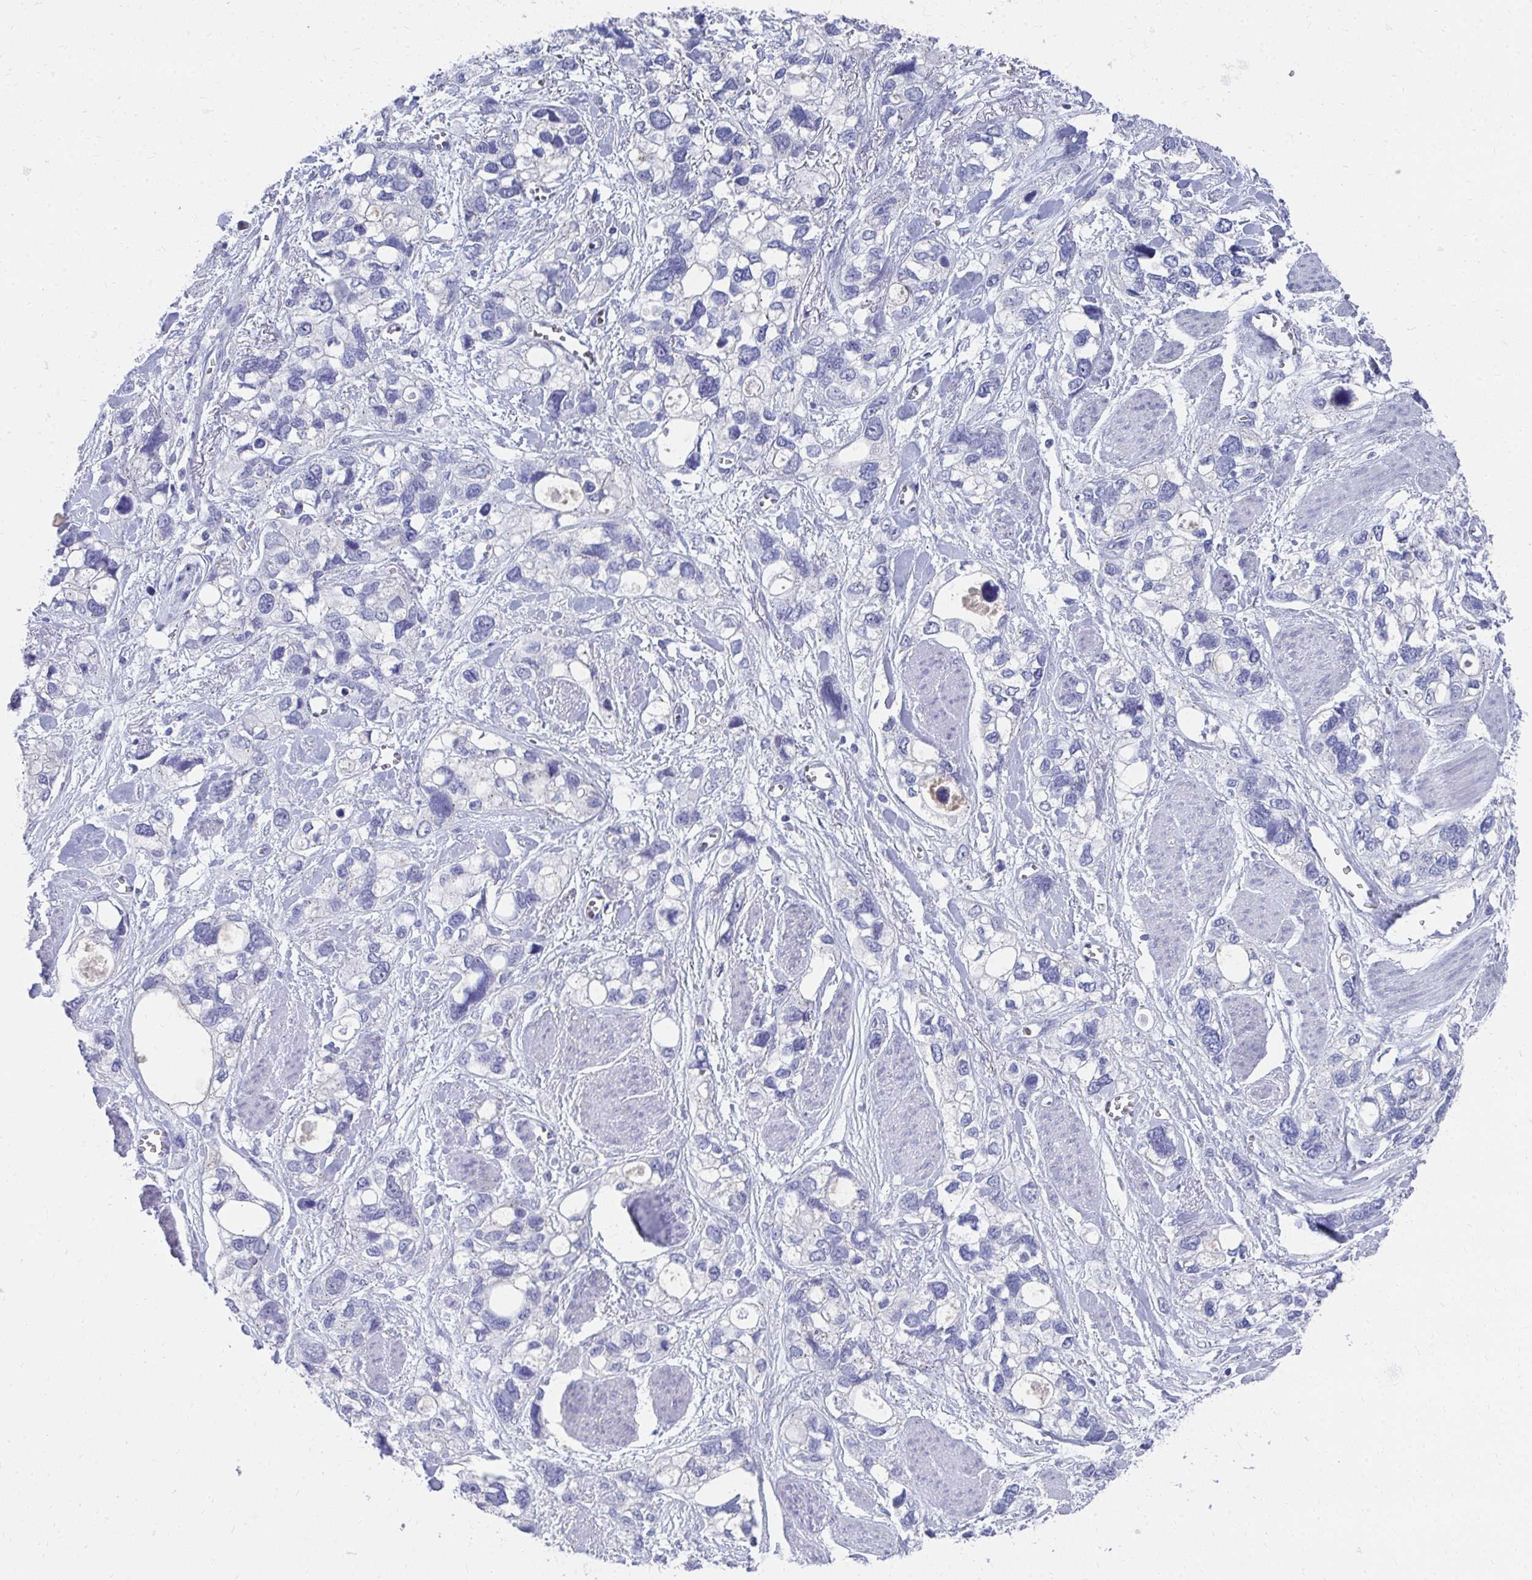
{"staining": {"intensity": "negative", "quantity": "none", "location": "none"}, "tissue": "stomach cancer", "cell_type": "Tumor cells", "image_type": "cancer", "snomed": [{"axis": "morphology", "description": "Adenocarcinoma, NOS"}, {"axis": "topography", "description": "Stomach, upper"}], "caption": "The immunohistochemistry (IHC) micrograph has no significant staining in tumor cells of stomach adenocarcinoma tissue.", "gene": "TMPRSS2", "patient": {"sex": "female", "age": 81}}